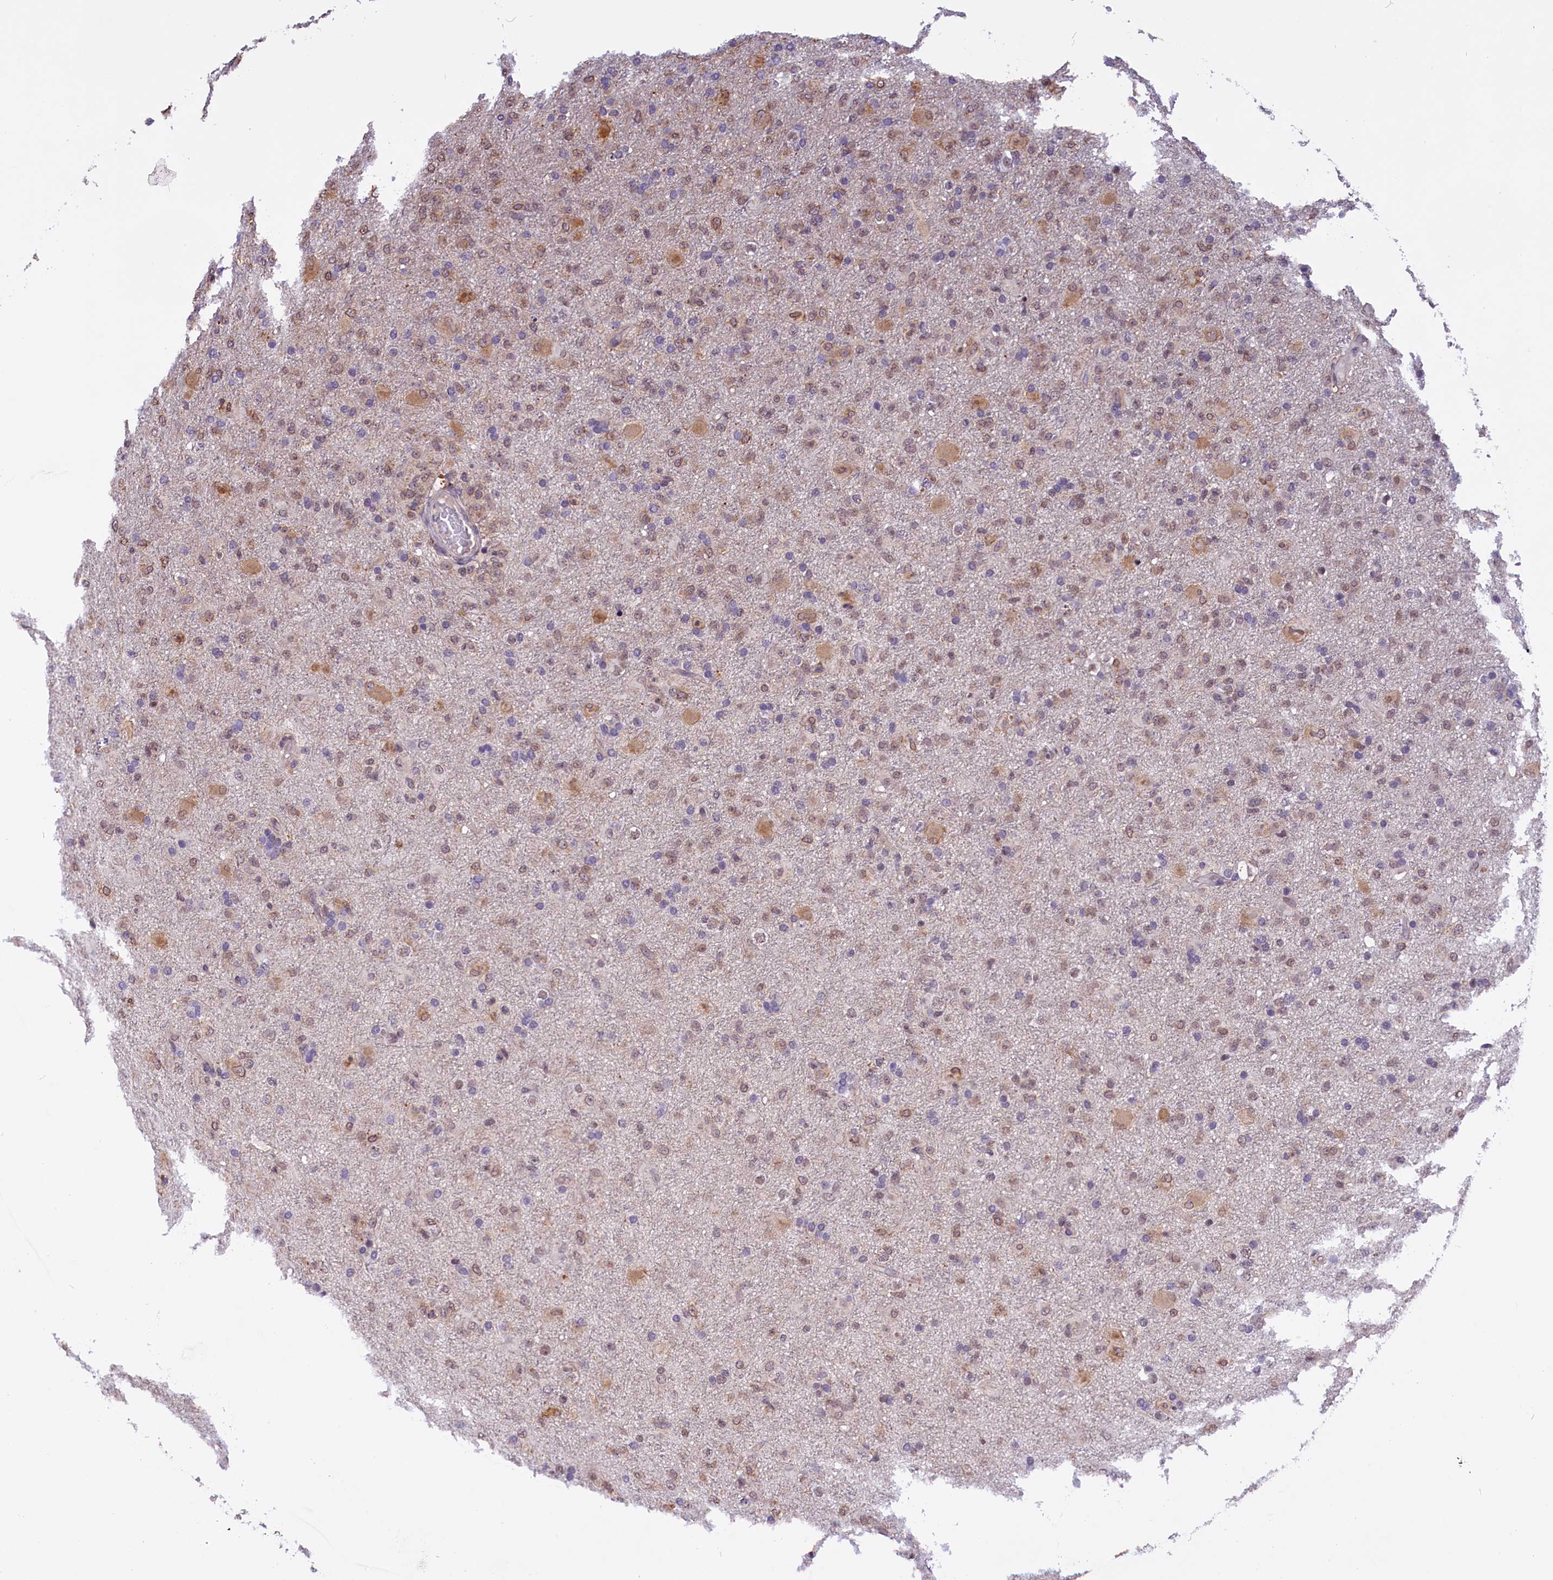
{"staining": {"intensity": "weak", "quantity": "25%-75%", "location": "cytoplasmic/membranous,nuclear"}, "tissue": "glioma", "cell_type": "Tumor cells", "image_type": "cancer", "snomed": [{"axis": "morphology", "description": "Glioma, malignant, Low grade"}, {"axis": "topography", "description": "Brain"}], "caption": "A photomicrograph of human glioma stained for a protein reveals weak cytoplasmic/membranous and nuclear brown staining in tumor cells. (Brightfield microscopy of DAB IHC at high magnification).", "gene": "ZC3H4", "patient": {"sex": "male", "age": 65}}